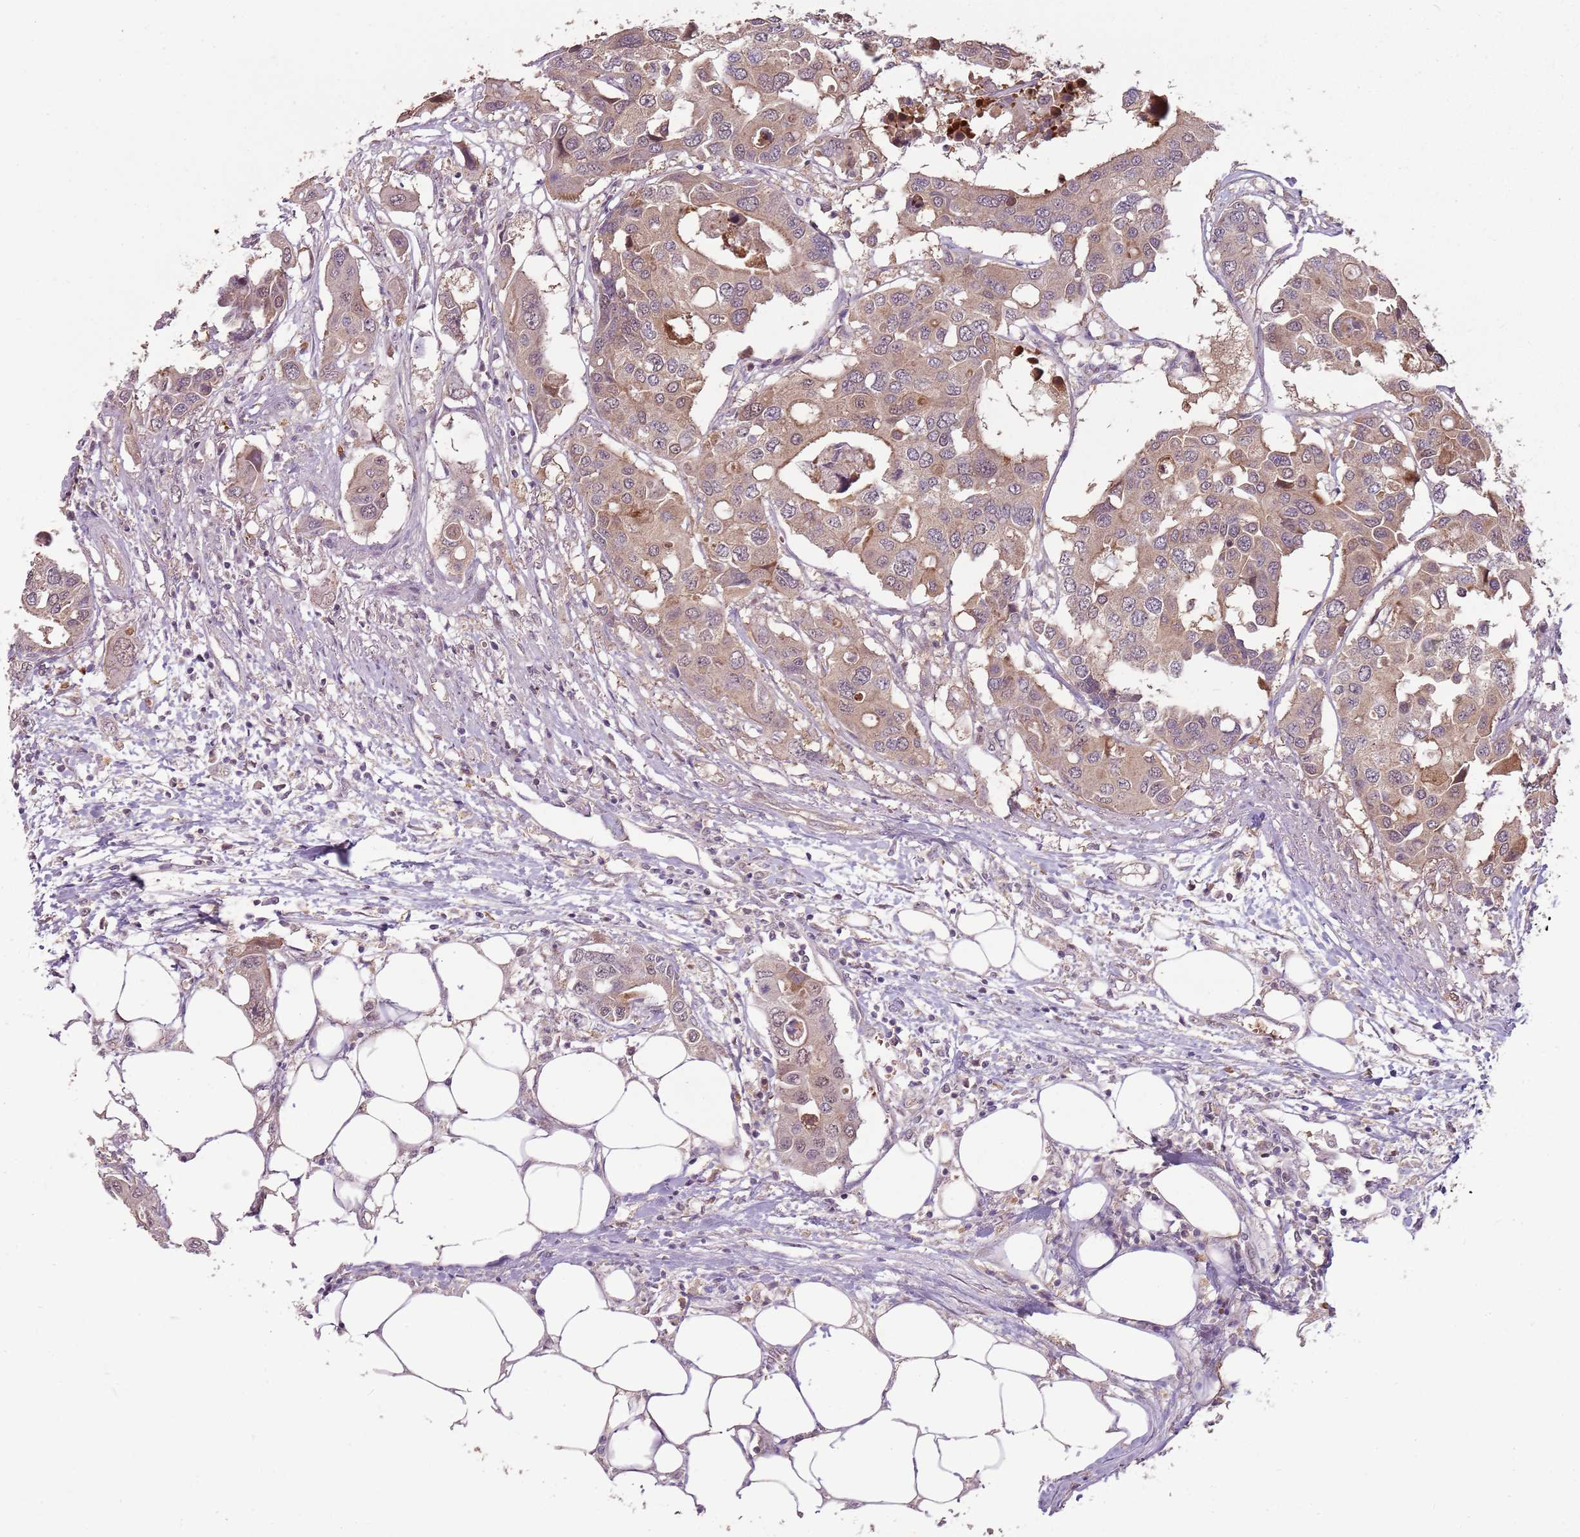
{"staining": {"intensity": "moderate", "quantity": ">75%", "location": "cytoplasmic/membranous"}, "tissue": "colorectal cancer", "cell_type": "Tumor cells", "image_type": "cancer", "snomed": [{"axis": "morphology", "description": "Adenocarcinoma, NOS"}, {"axis": "topography", "description": "Colon"}], "caption": "DAB immunohistochemical staining of human colorectal cancer (adenocarcinoma) displays moderate cytoplasmic/membranous protein staining in about >75% of tumor cells.", "gene": "TEKT4", "patient": {"sex": "male", "age": 77}}